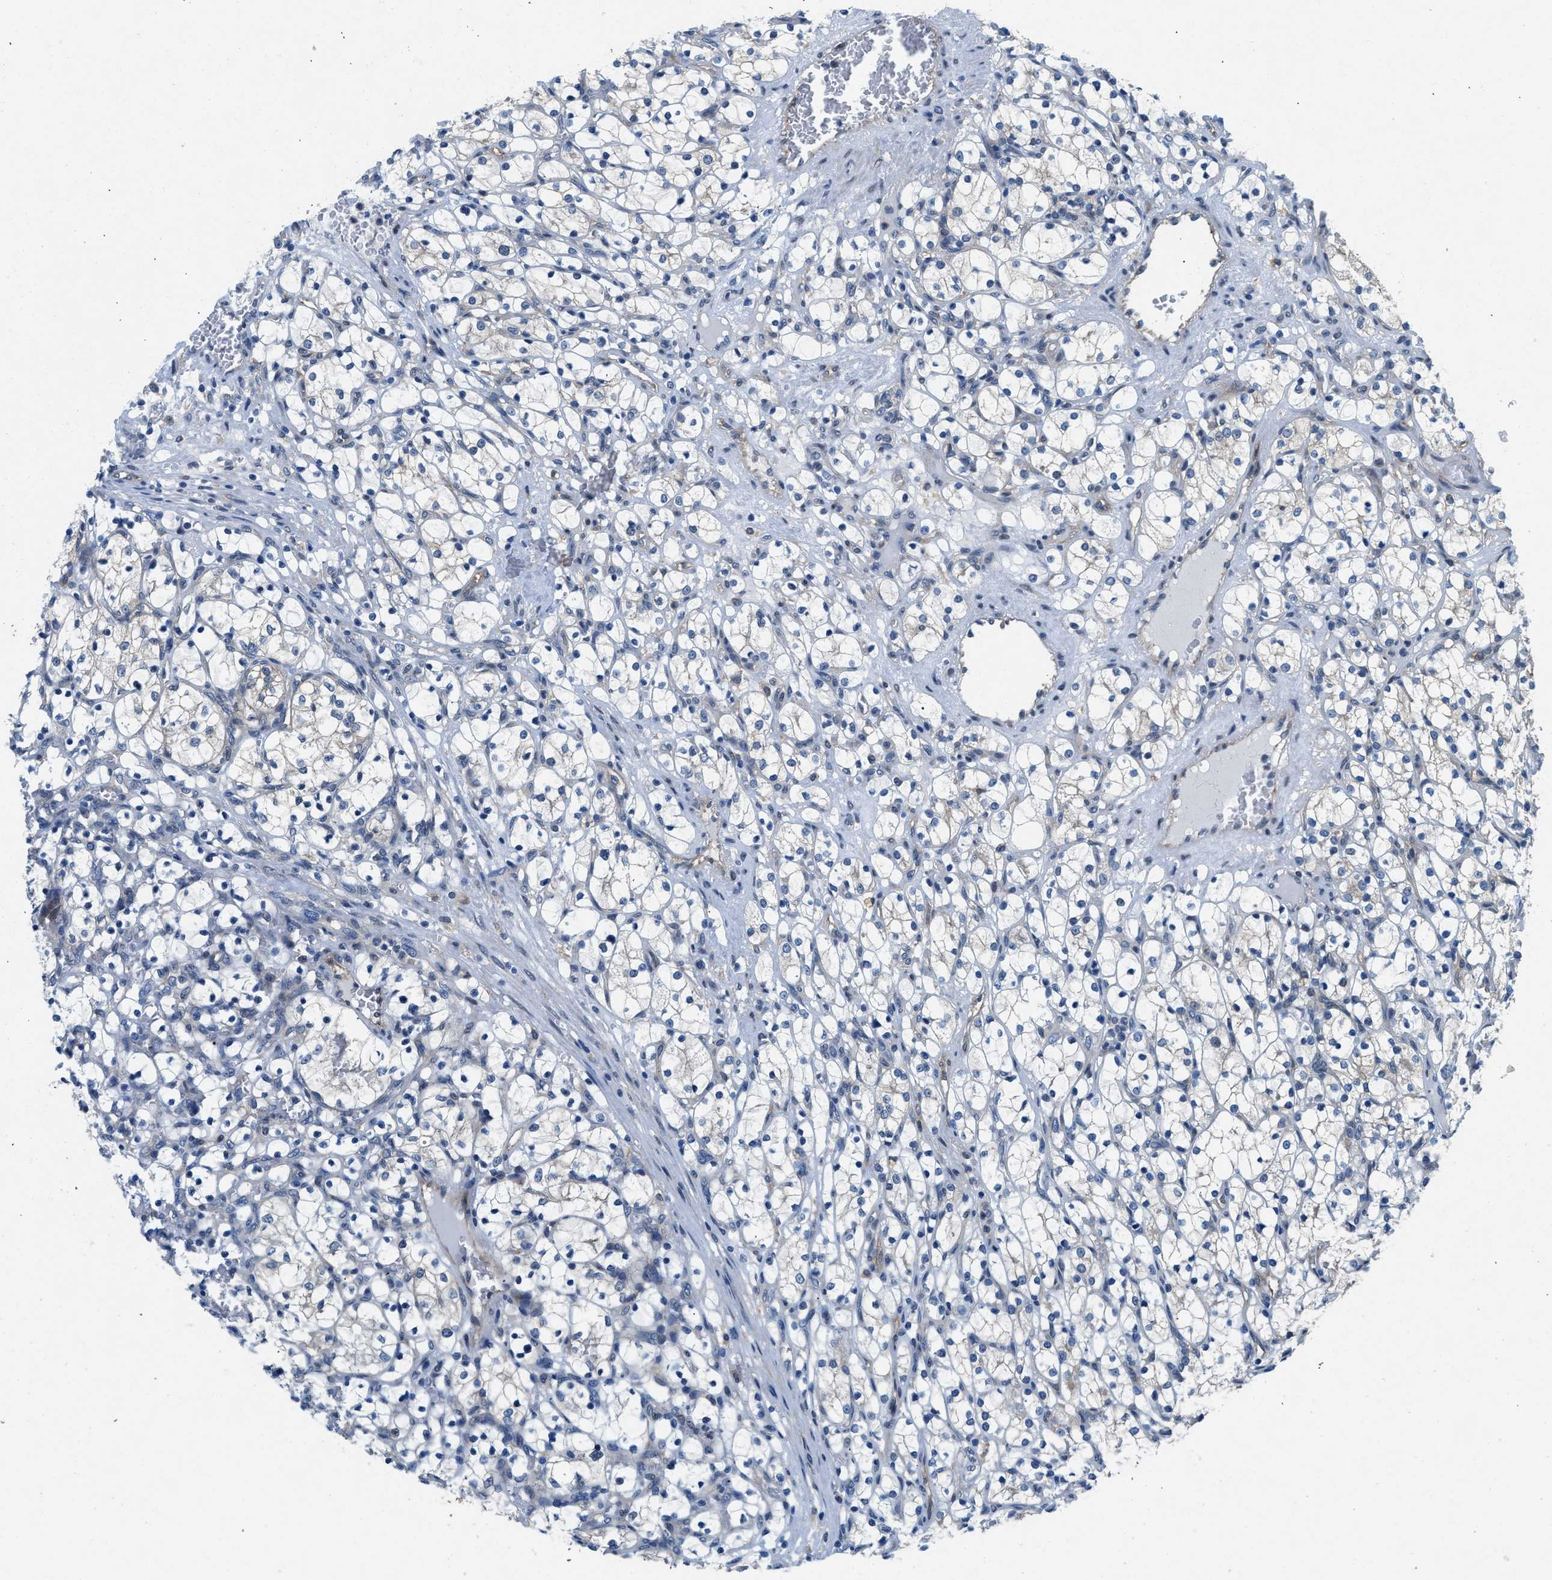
{"staining": {"intensity": "negative", "quantity": "none", "location": "none"}, "tissue": "renal cancer", "cell_type": "Tumor cells", "image_type": "cancer", "snomed": [{"axis": "morphology", "description": "Adenocarcinoma, NOS"}, {"axis": "topography", "description": "Kidney"}], "caption": "DAB (3,3'-diaminobenzidine) immunohistochemical staining of human renal cancer (adenocarcinoma) displays no significant positivity in tumor cells. (DAB IHC visualized using brightfield microscopy, high magnification).", "gene": "COPS2", "patient": {"sex": "female", "age": 69}}